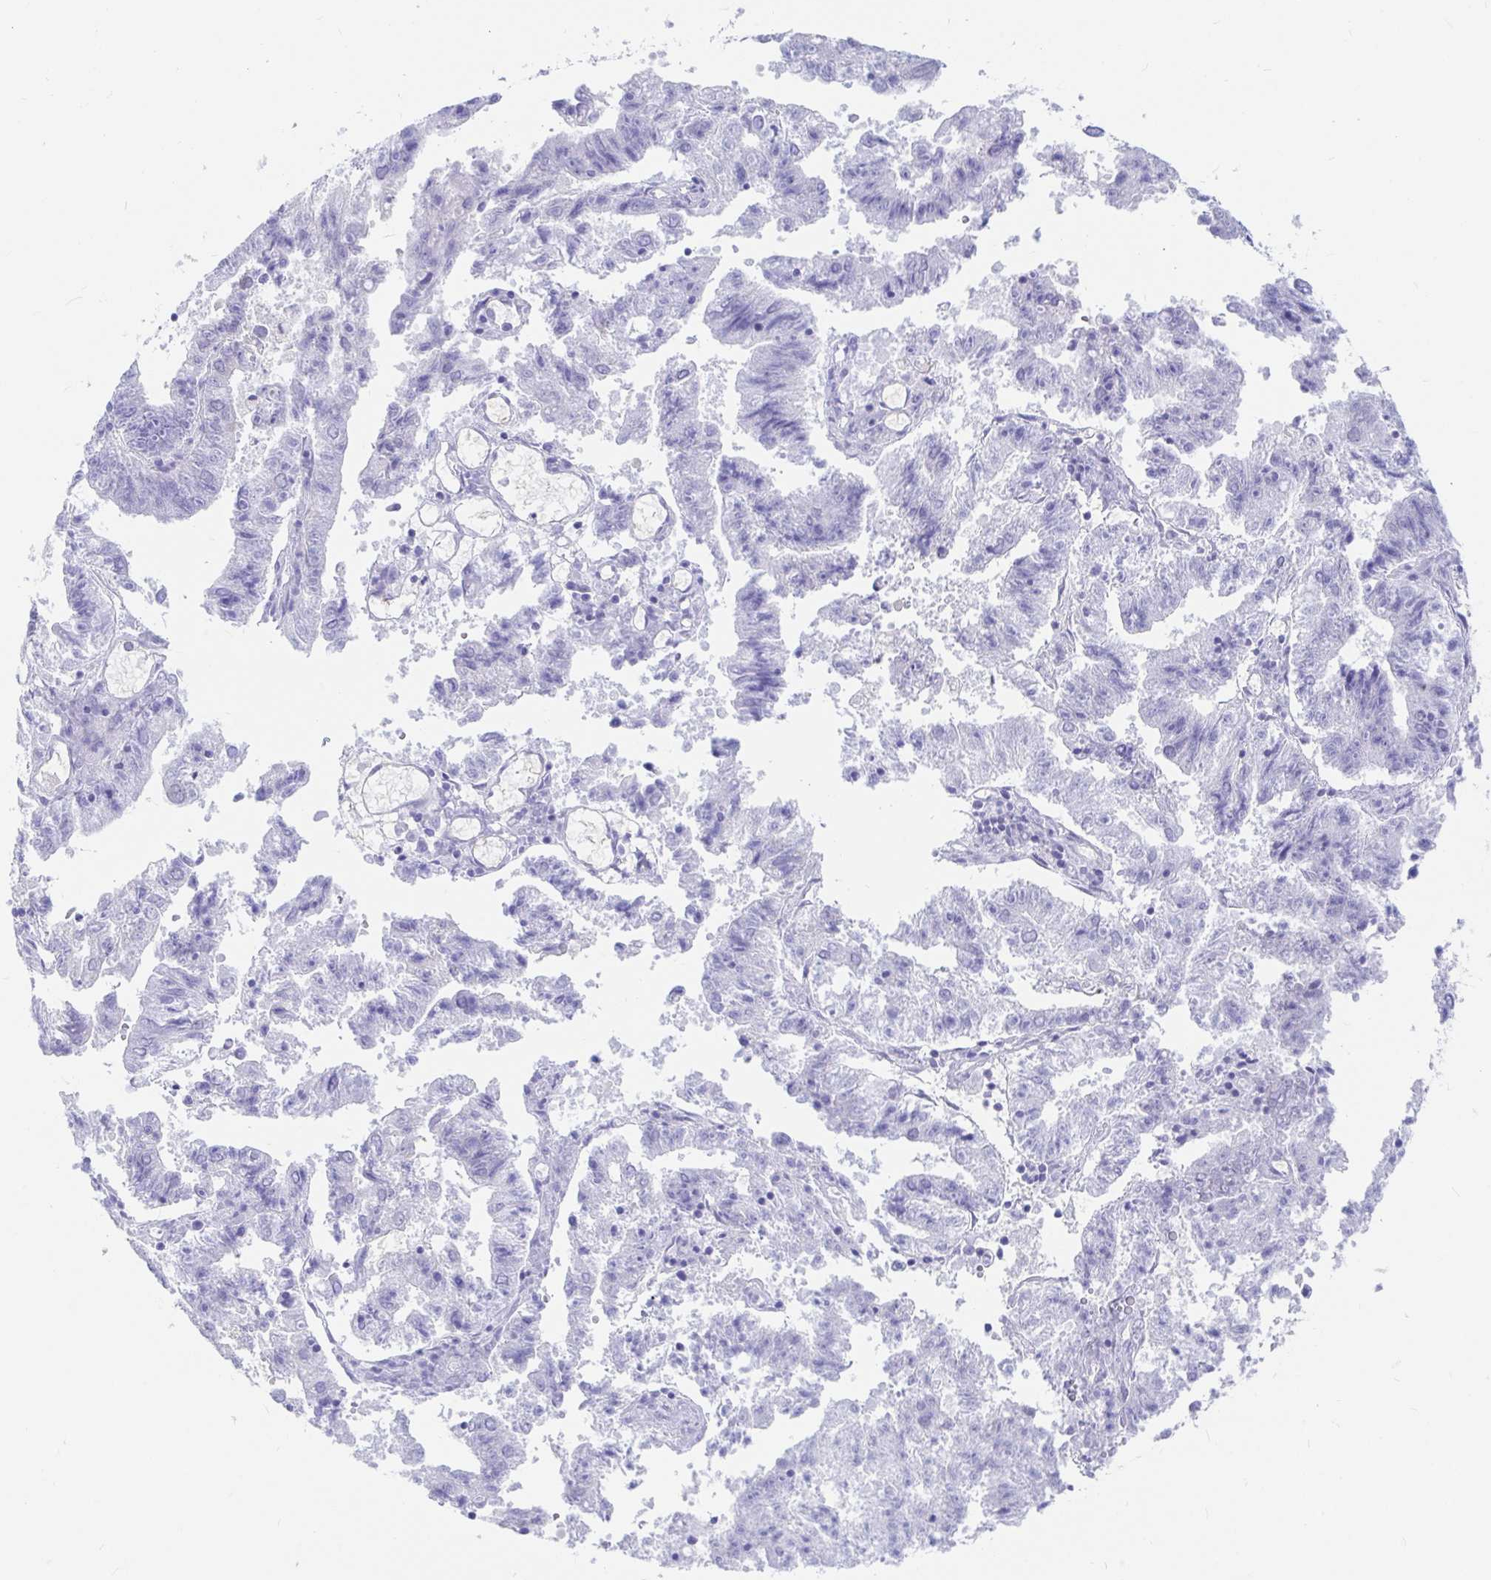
{"staining": {"intensity": "negative", "quantity": "none", "location": "none"}, "tissue": "endometrial cancer", "cell_type": "Tumor cells", "image_type": "cancer", "snomed": [{"axis": "morphology", "description": "Adenocarcinoma, NOS"}, {"axis": "topography", "description": "Endometrium"}], "caption": "Tumor cells are negative for protein expression in human endometrial adenocarcinoma.", "gene": "PPP1R1B", "patient": {"sex": "female", "age": 82}}